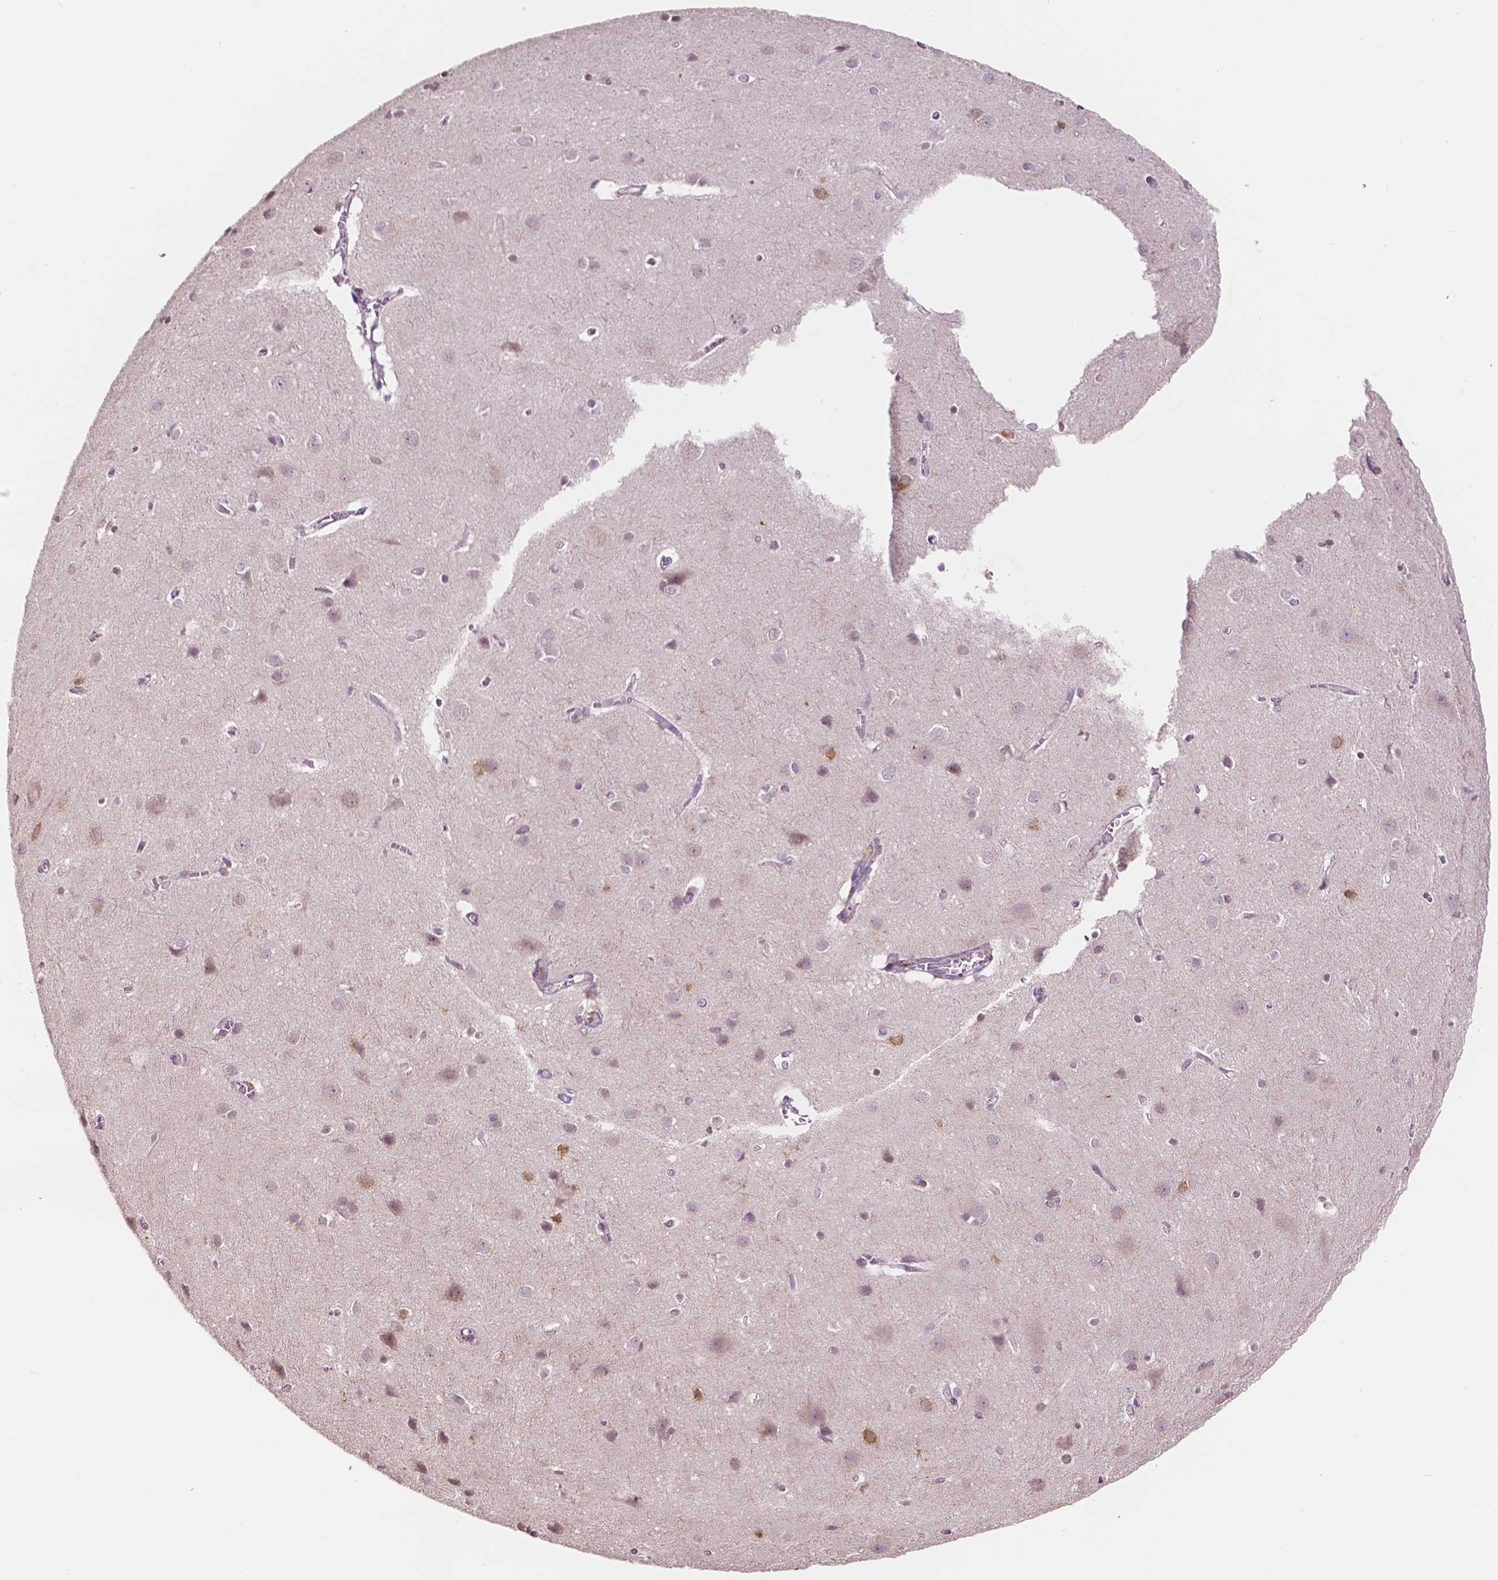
{"staining": {"intensity": "negative", "quantity": "none", "location": "none"}, "tissue": "cerebral cortex", "cell_type": "Endothelial cells", "image_type": "normal", "snomed": [{"axis": "morphology", "description": "Normal tissue, NOS"}, {"axis": "topography", "description": "Cerebral cortex"}], "caption": "Endothelial cells show no significant positivity in unremarkable cerebral cortex. The staining is performed using DAB brown chromogen with nuclei counter-stained in using hematoxylin.", "gene": "NOS1AP", "patient": {"sex": "male", "age": 37}}